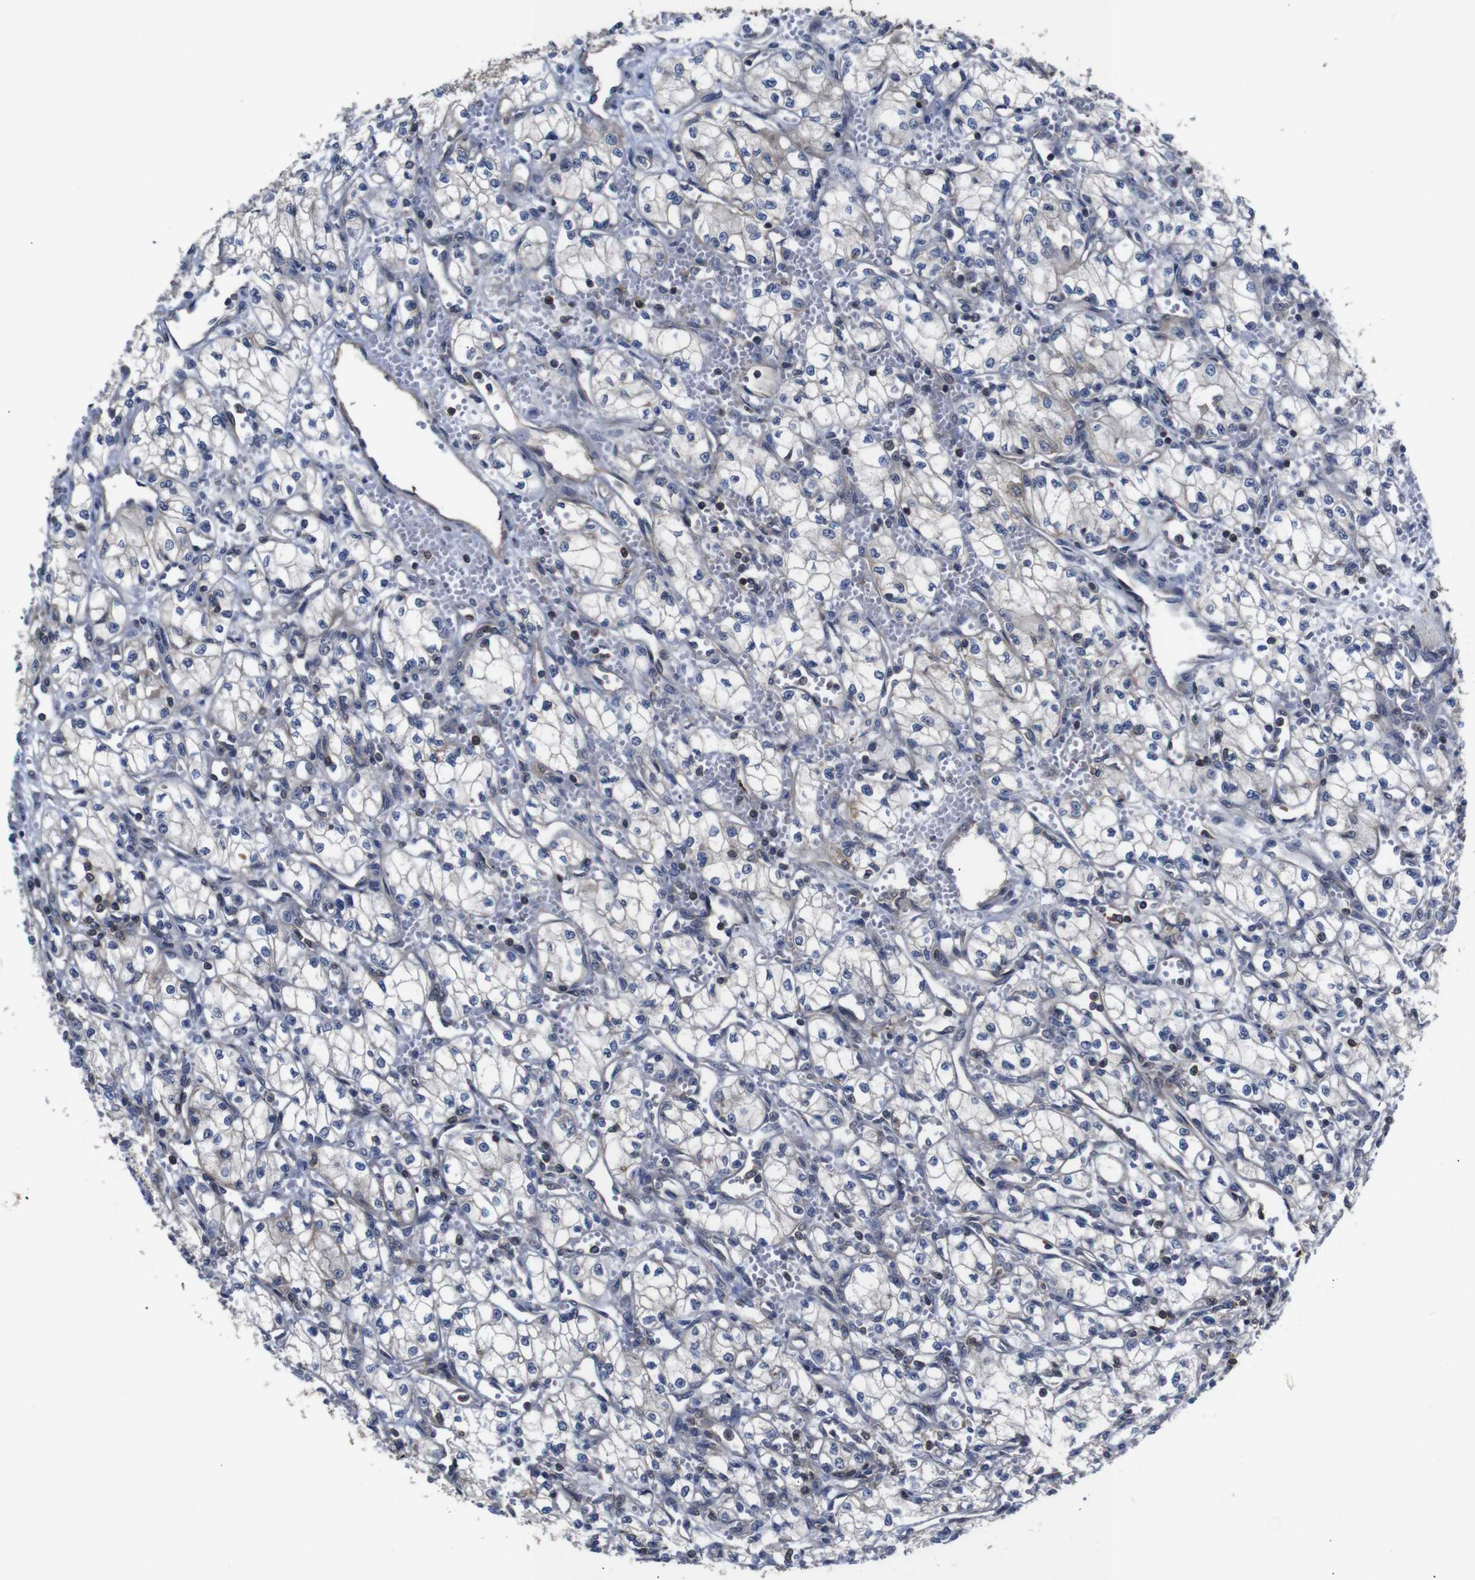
{"staining": {"intensity": "negative", "quantity": "none", "location": "none"}, "tissue": "renal cancer", "cell_type": "Tumor cells", "image_type": "cancer", "snomed": [{"axis": "morphology", "description": "Normal tissue, NOS"}, {"axis": "morphology", "description": "Adenocarcinoma, NOS"}, {"axis": "topography", "description": "Kidney"}], "caption": "DAB (3,3'-diaminobenzidine) immunohistochemical staining of renal cancer (adenocarcinoma) displays no significant staining in tumor cells.", "gene": "BRWD3", "patient": {"sex": "male", "age": 59}}